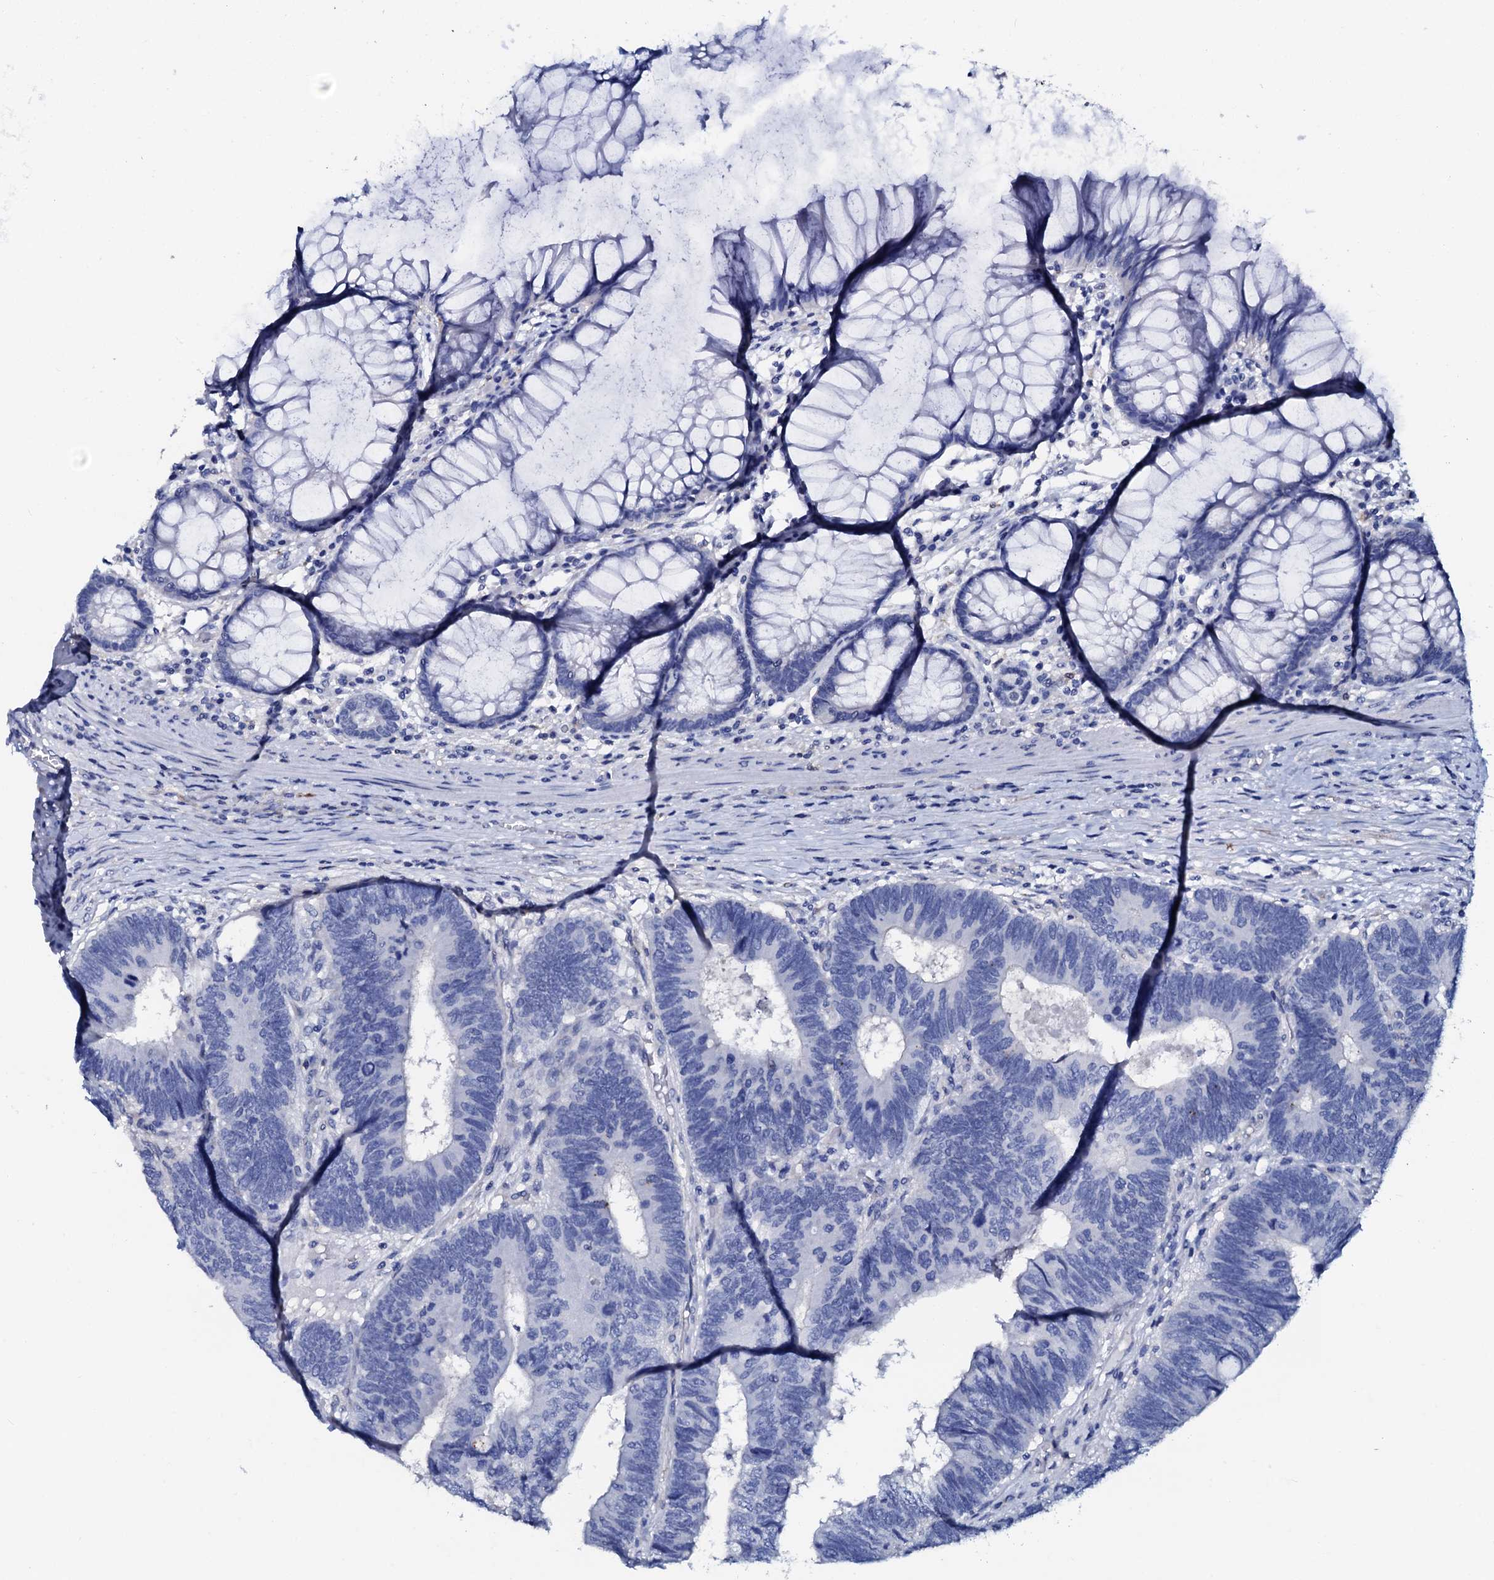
{"staining": {"intensity": "negative", "quantity": "none", "location": "none"}, "tissue": "colorectal cancer", "cell_type": "Tumor cells", "image_type": "cancer", "snomed": [{"axis": "morphology", "description": "Adenocarcinoma, NOS"}, {"axis": "topography", "description": "Colon"}], "caption": "DAB (3,3'-diaminobenzidine) immunohistochemical staining of colorectal adenocarcinoma reveals no significant expression in tumor cells.", "gene": "AMER2", "patient": {"sex": "female", "age": 67}}